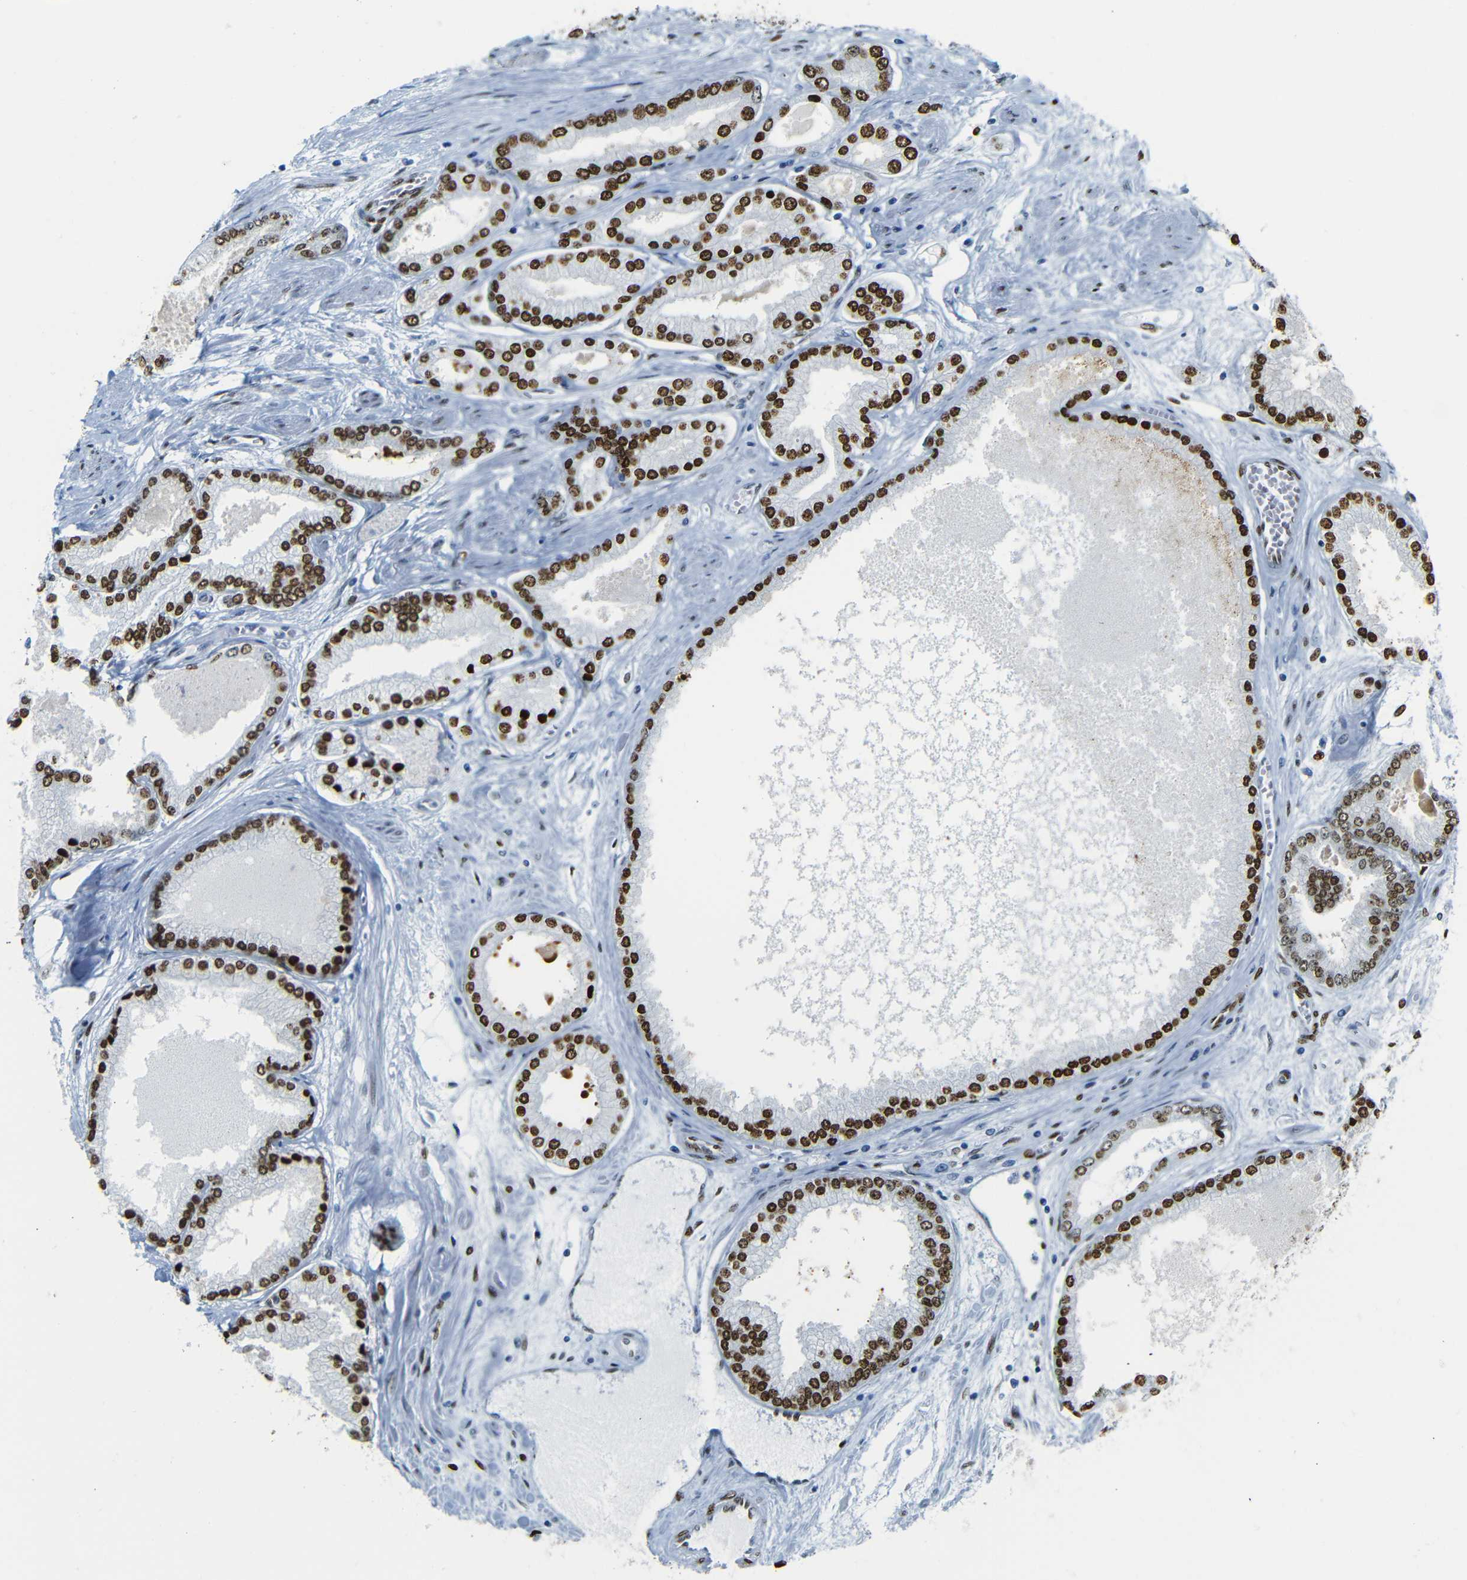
{"staining": {"intensity": "strong", "quantity": ">75%", "location": "nuclear"}, "tissue": "prostate cancer", "cell_type": "Tumor cells", "image_type": "cancer", "snomed": [{"axis": "morphology", "description": "Adenocarcinoma, High grade"}, {"axis": "topography", "description": "Prostate"}], "caption": "Prostate adenocarcinoma (high-grade) stained for a protein (brown) shows strong nuclear positive expression in about >75% of tumor cells.", "gene": "NPIPB15", "patient": {"sex": "male", "age": 59}}